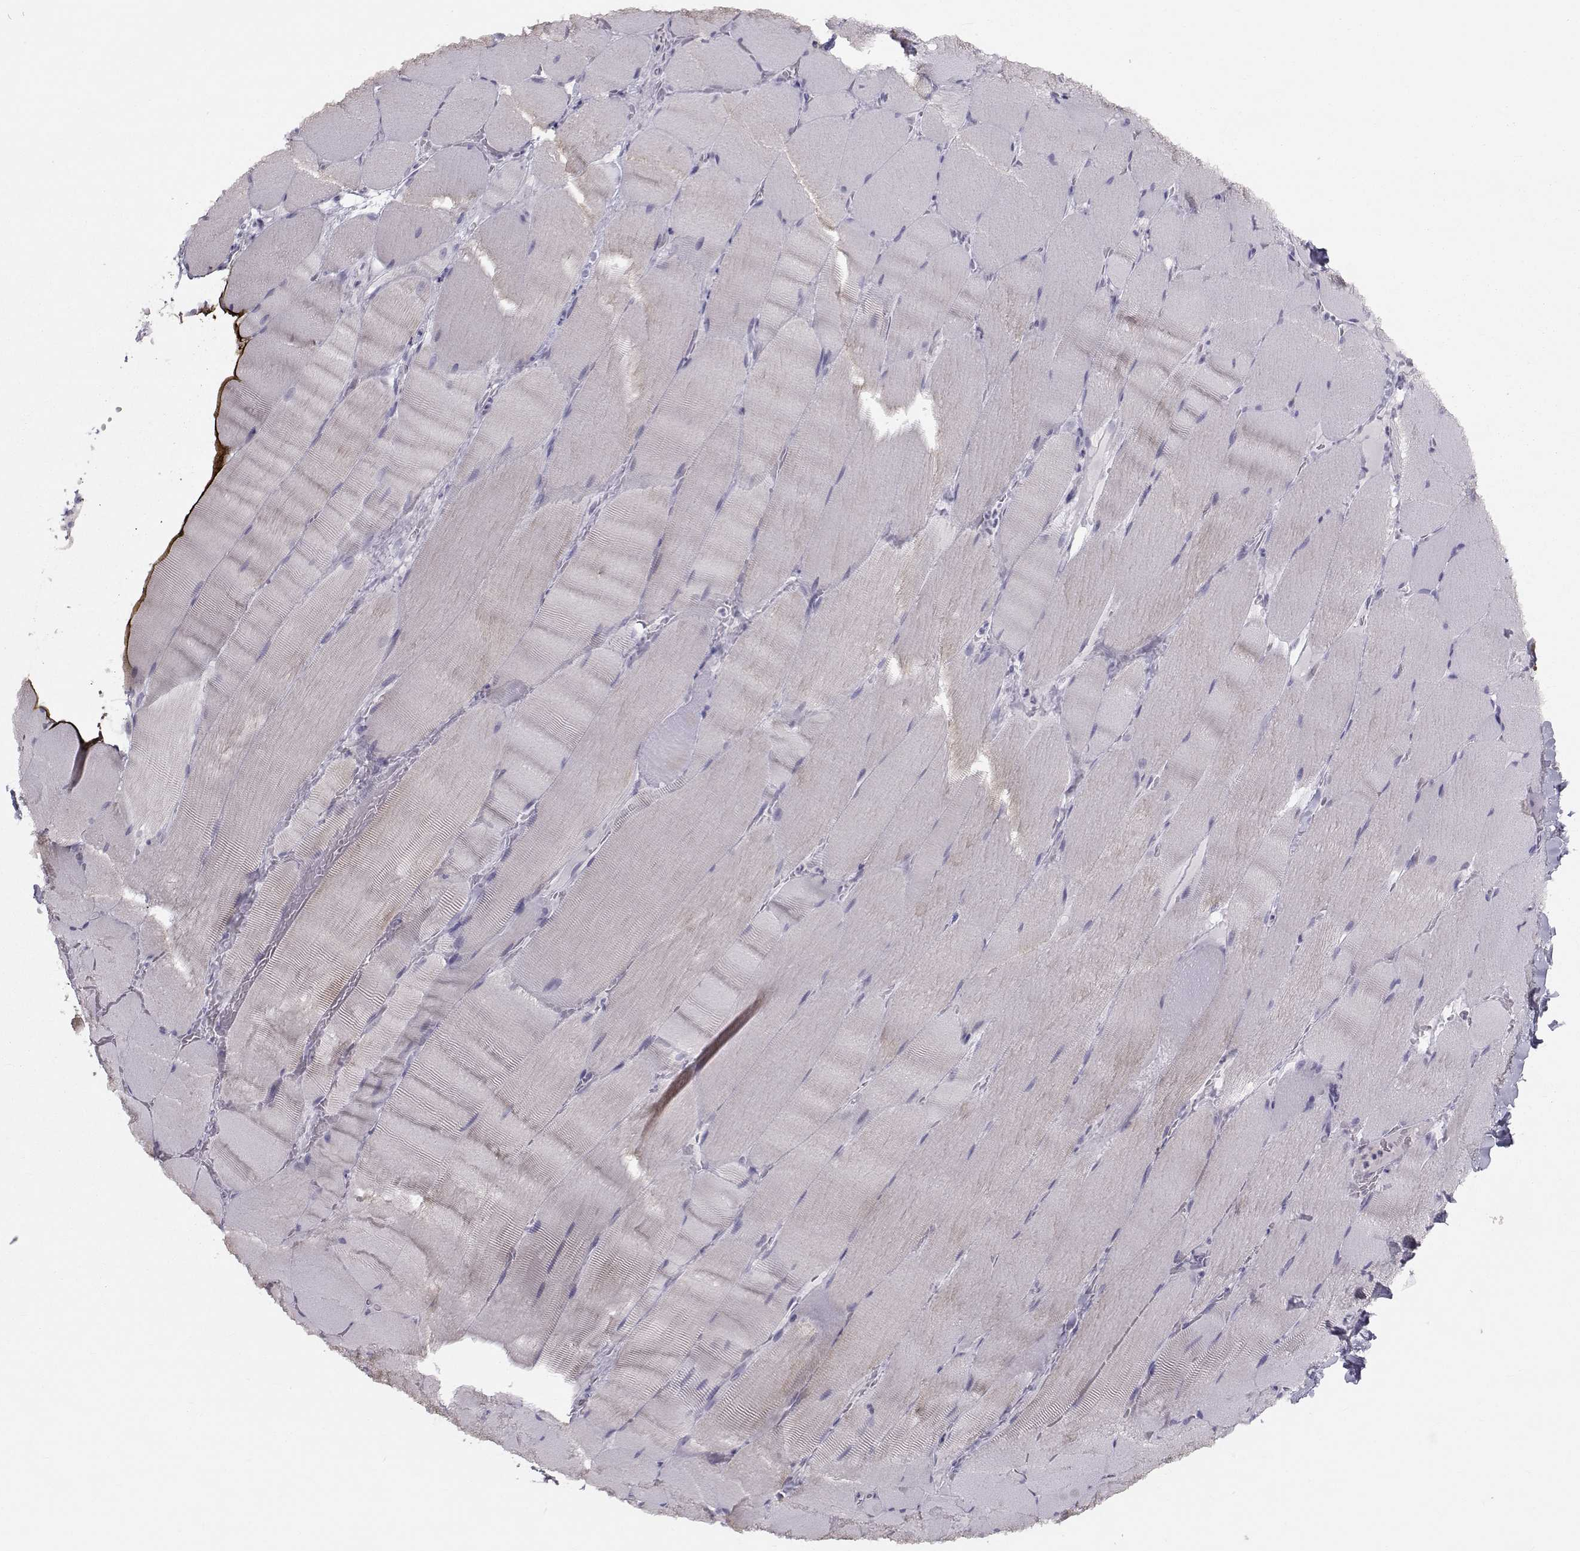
{"staining": {"intensity": "negative", "quantity": "none", "location": "none"}, "tissue": "skeletal muscle", "cell_type": "Myocytes", "image_type": "normal", "snomed": [{"axis": "morphology", "description": "Normal tissue, NOS"}, {"axis": "topography", "description": "Skeletal muscle"}], "caption": "This image is of benign skeletal muscle stained with IHC to label a protein in brown with the nuclei are counter-stained blue. There is no positivity in myocytes. The staining is performed using DAB brown chromogen with nuclei counter-stained in using hematoxylin.", "gene": "GARIN3", "patient": {"sex": "male", "age": 56}}